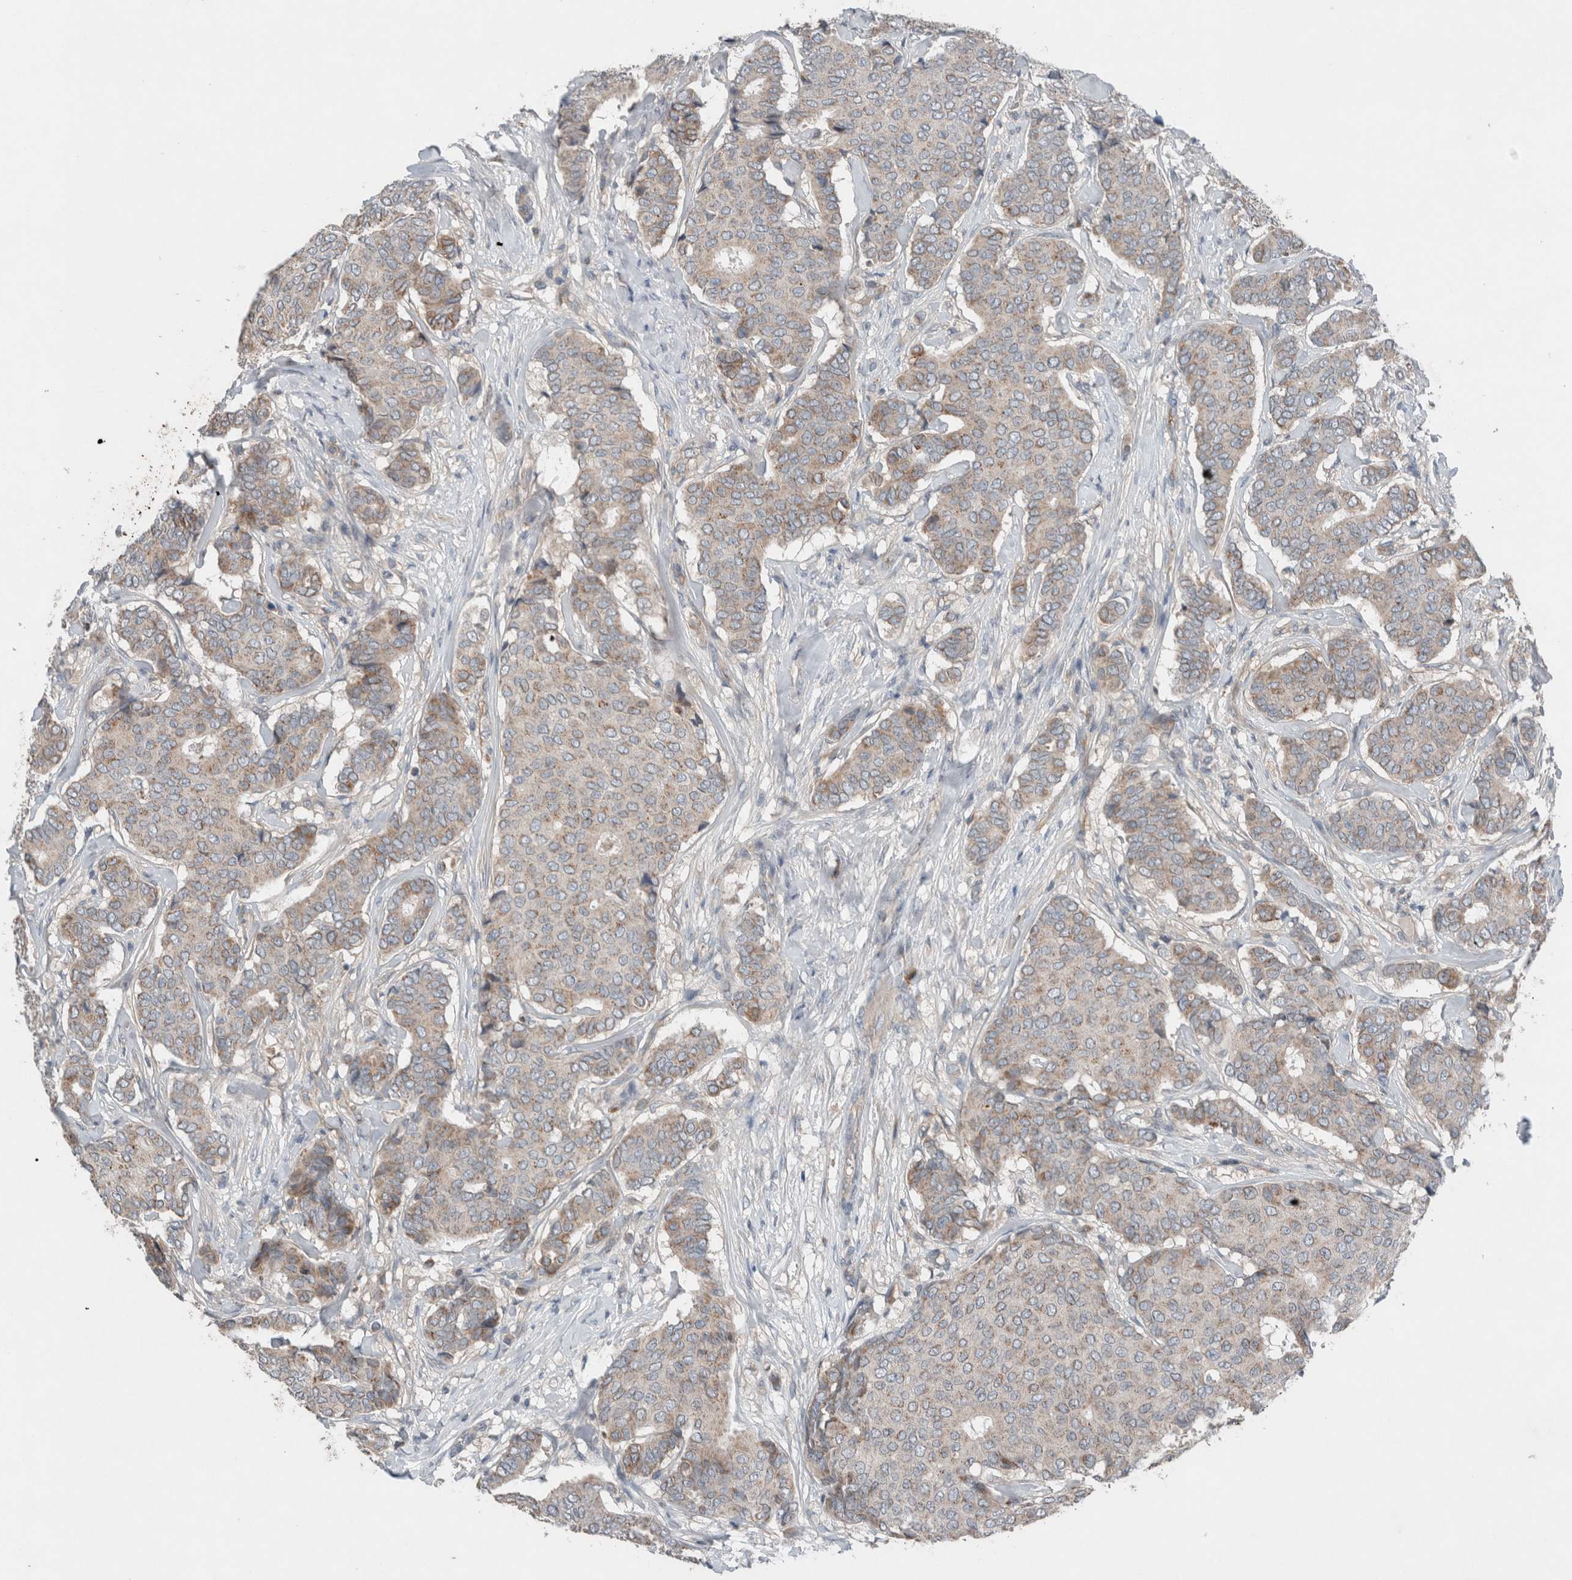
{"staining": {"intensity": "moderate", "quantity": "<25%", "location": "cytoplasmic/membranous"}, "tissue": "breast cancer", "cell_type": "Tumor cells", "image_type": "cancer", "snomed": [{"axis": "morphology", "description": "Duct carcinoma"}, {"axis": "topography", "description": "Breast"}], "caption": "Intraductal carcinoma (breast) stained with a brown dye reveals moderate cytoplasmic/membranous positive expression in approximately <25% of tumor cells.", "gene": "UGCG", "patient": {"sex": "female", "age": 75}}